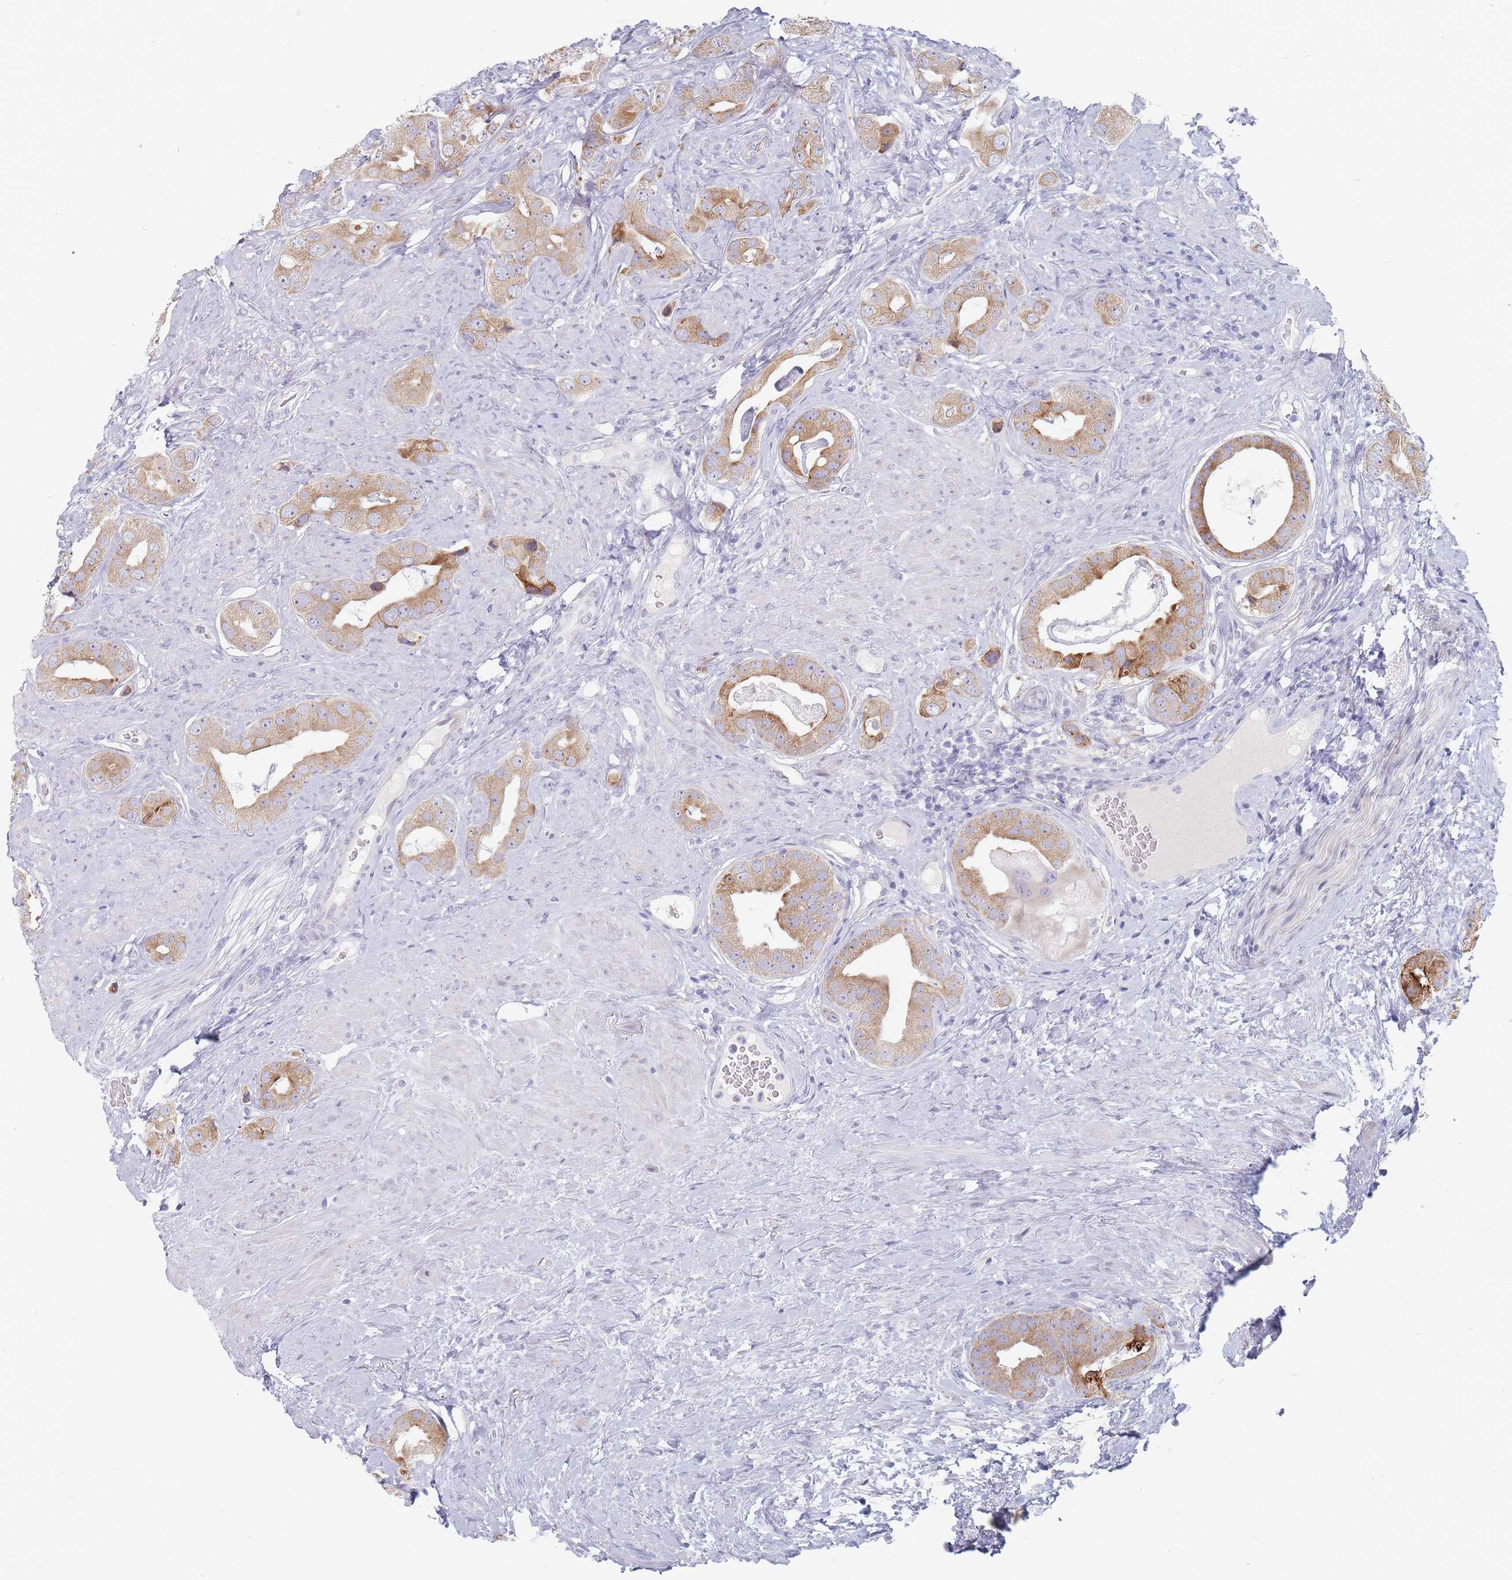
{"staining": {"intensity": "moderate", "quantity": ">75%", "location": "cytoplasmic/membranous"}, "tissue": "prostate cancer", "cell_type": "Tumor cells", "image_type": "cancer", "snomed": [{"axis": "morphology", "description": "Adenocarcinoma, High grade"}, {"axis": "topography", "description": "Prostate"}], "caption": "An immunohistochemistry histopathology image of tumor tissue is shown. Protein staining in brown highlights moderate cytoplasmic/membranous positivity in prostate cancer within tumor cells.", "gene": "SPATS1", "patient": {"sex": "male", "age": 63}}